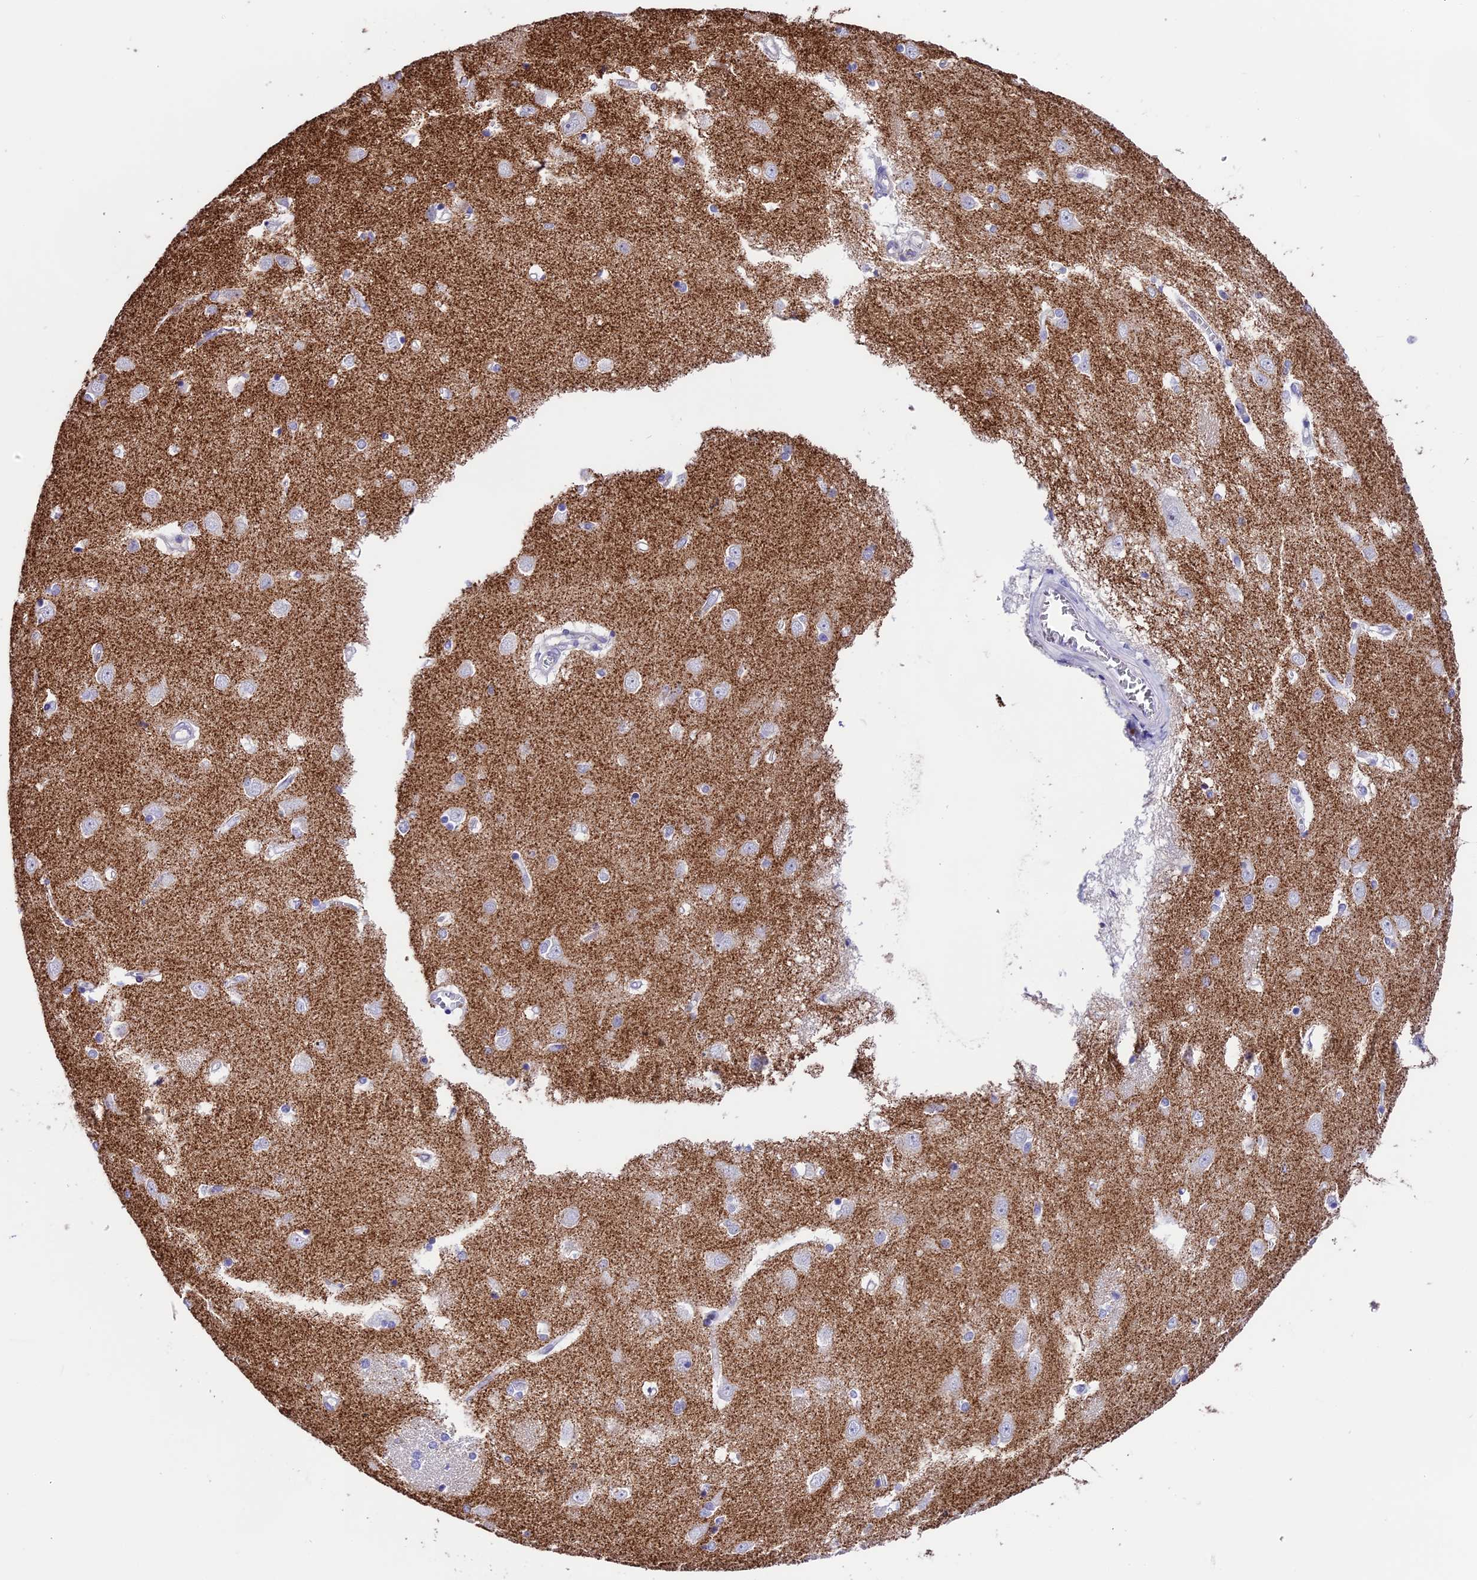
{"staining": {"intensity": "negative", "quantity": "none", "location": "none"}, "tissue": "caudate", "cell_type": "Glial cells", "image_type": "normal", "snomed": [{"axis": "morphology", "description": "Normal tissue, NOS"}, {"axis": "topography", "description": "Lateral ventricle wall"}], "caption": "Benign caudate was stained to show a protein in brown. There is no significant expression in glial cells. Brightfield microscopy of immunohistochemistry stained with DAB (3,3'-diaminobenzidine) (brown) and hematoxylin (blue), captured at high magnification.", "gene": "PRR15", "patient": {"sex": "male", "age": 37}}